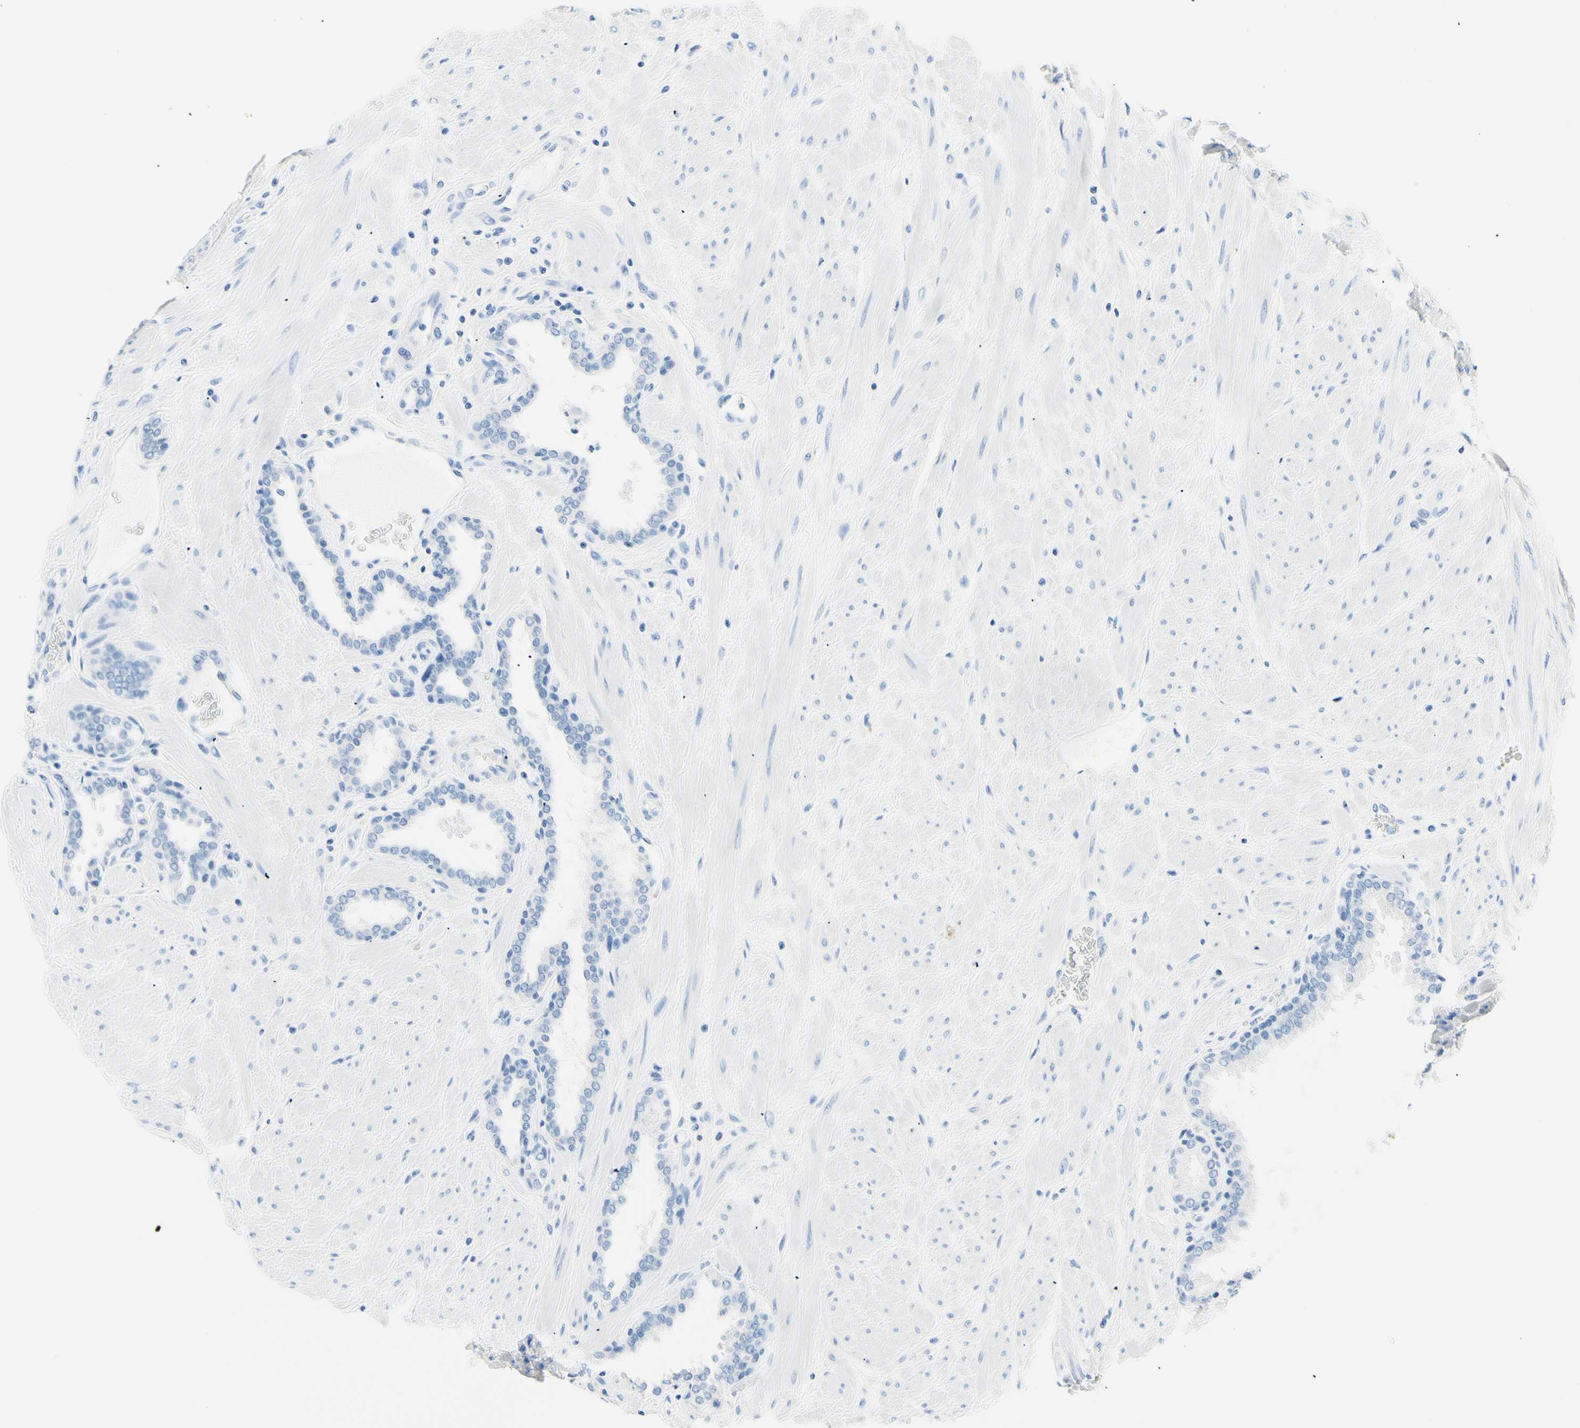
{"staining": {"intensity": "negative", "quantity": "none", "location": "none"}, "tissue": "prostate", "cell_type": "Glandular cells", "image_type": "normal", "snomed": [{"axis": "morphology", "description": "Normal tissue, NOS"}, {"axis": "topography", "description": "Prostate"}], "caption": "A high-resolution micrograph shows immunohistochemistry staining of normal prostate, which shows no significant positivity in glandular cells. Brightfield microscopy of immunohistochemistry stained with DAB (brown) and hematoxylin (blue), captured at high magnification.", "gene": "MYH2", "patient": {"sex": "male", "age": 51}}